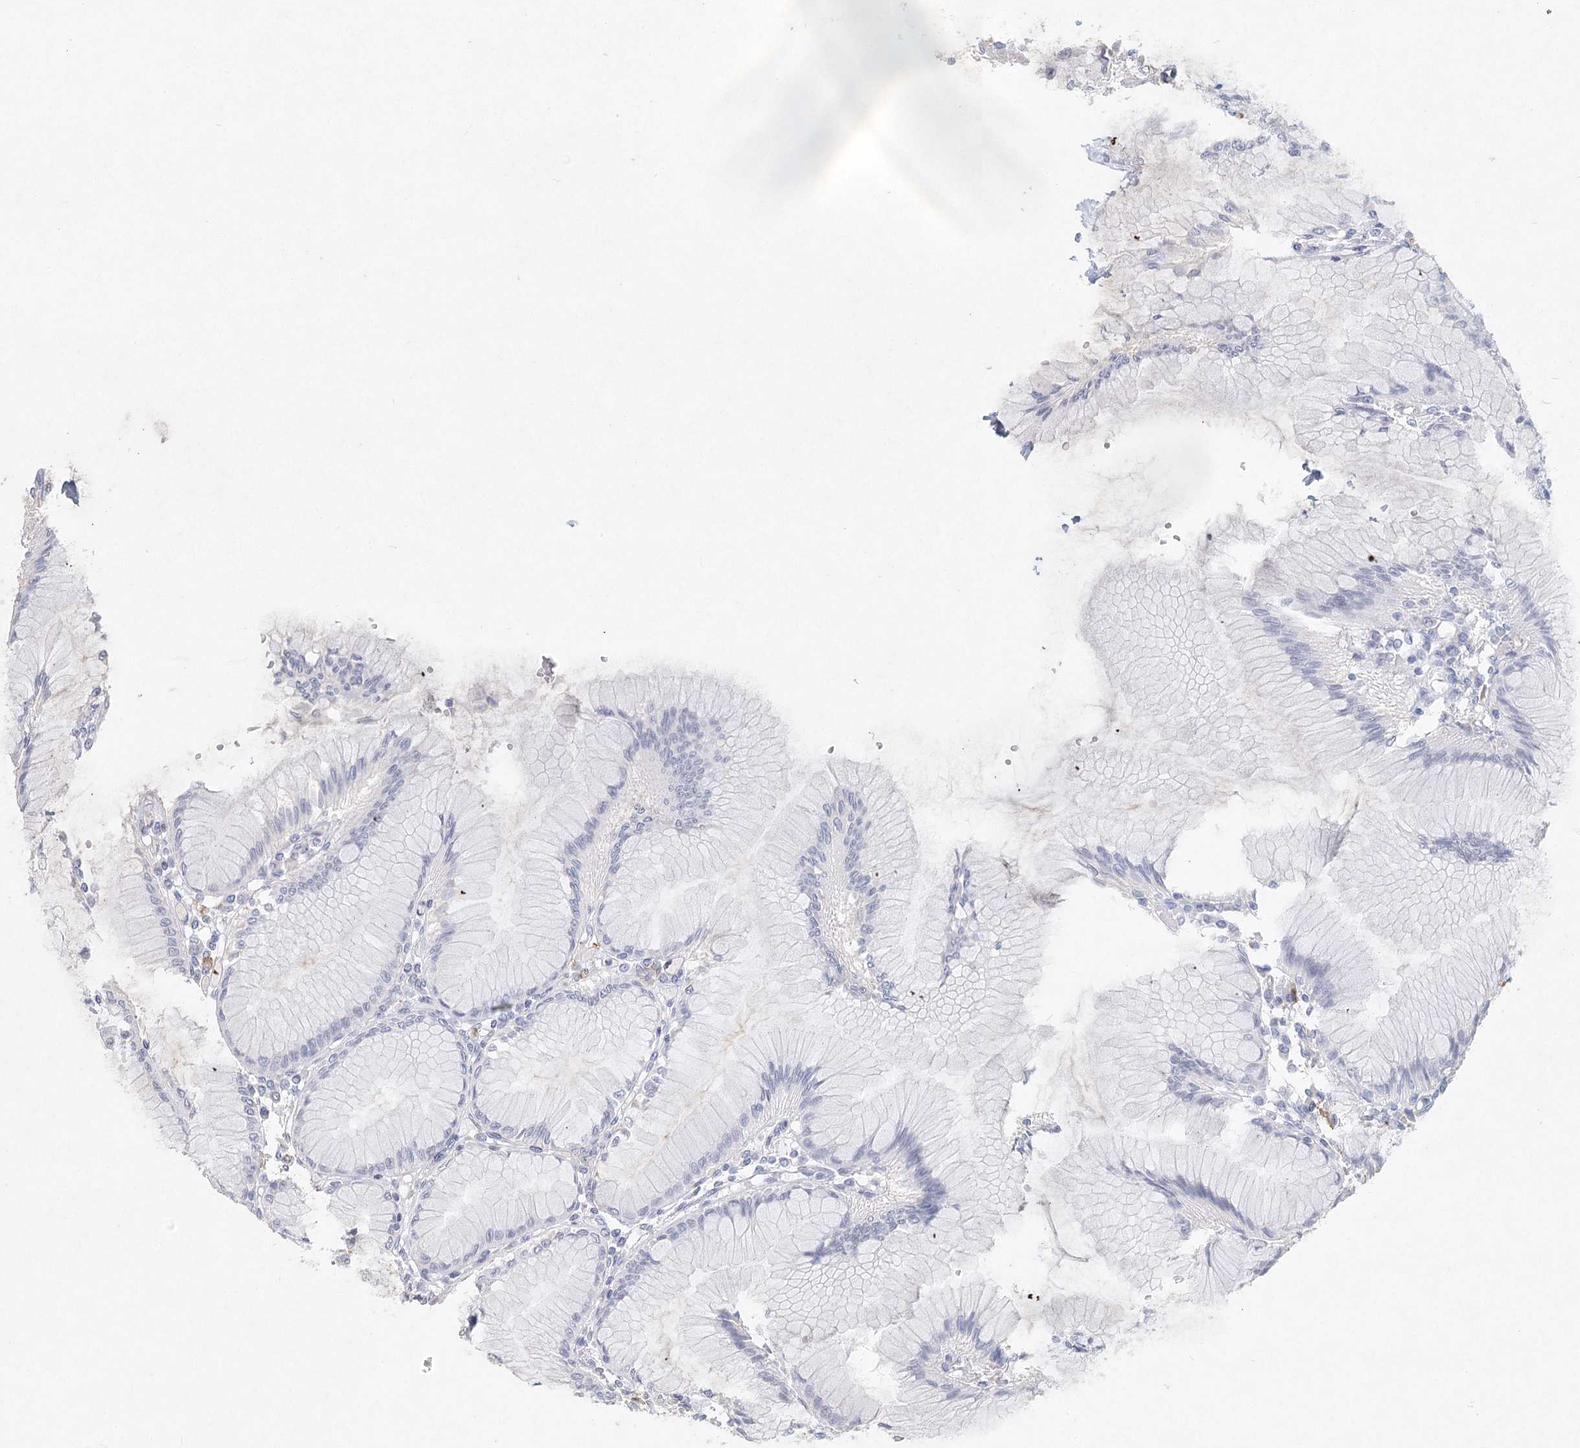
{"staining": {"intensity": "negative", "quantity": "none", "location": "none"}, "tissue": "stomach", "cell_type": "Glandular cells", "image_type": "normal", "snomed": [{"axis": "morphology", "description": "Normal tissue, NOS"}, {"axis": "topography", "description": "Stomach"}], "caption": "This is an IHC histopathology image of unremarkable stomach. There is no staining in glandular cells.", "gene": "ARSI", "patient": {"sex": "female", "age": 57}}